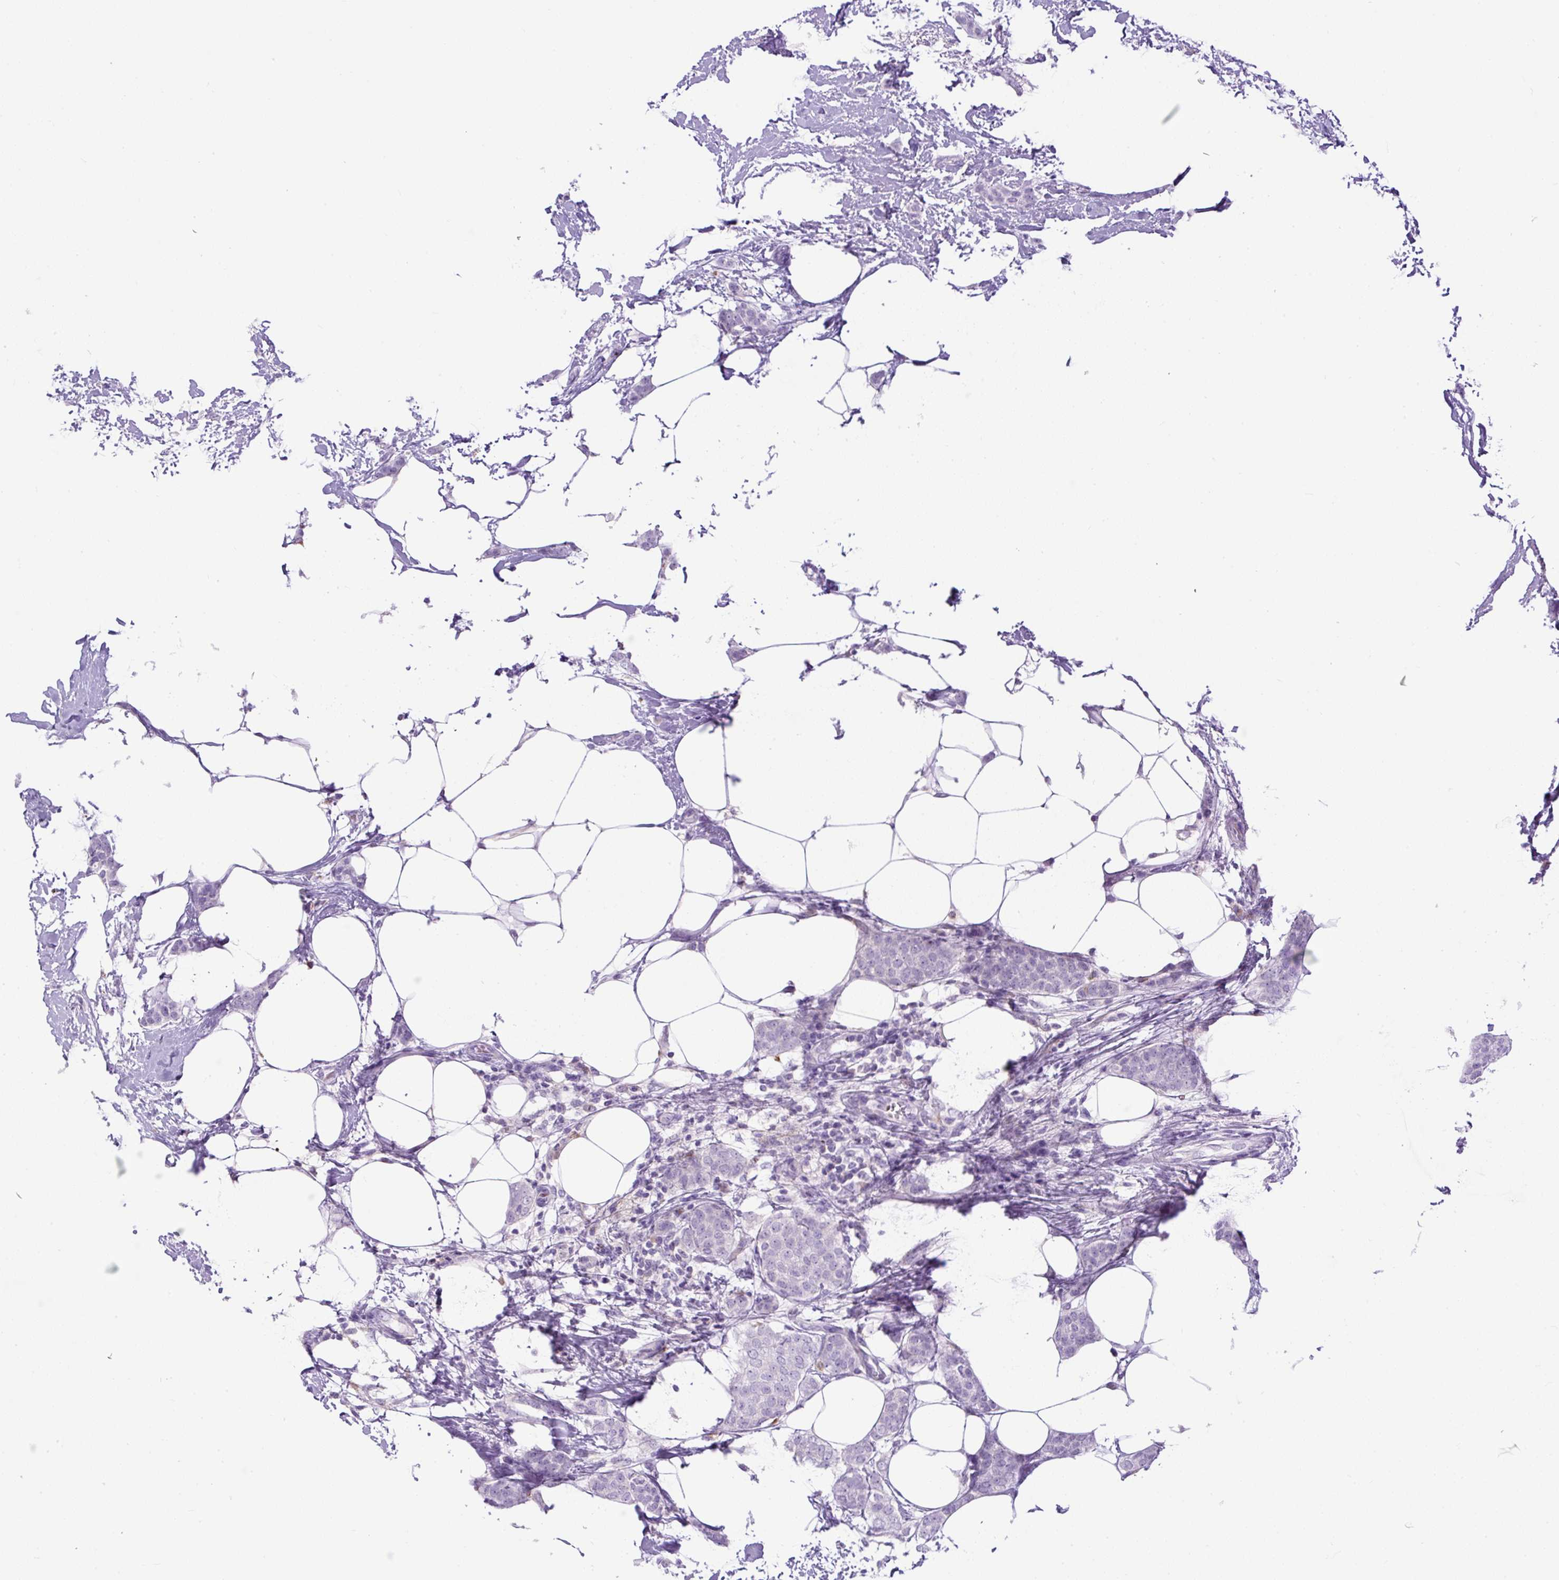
{"staining": {"intensity": "negative", "quantity": "none", "location": "none"}, "tissue": "breast cancer", "cell_type": "Tumor cells", "image_type": "cancer", "snomed": [{"axis": "morphology", "description": "Duct carcinoma"}, {"axis": "topography", "description": "Breast"}], "caption": "This histopathology image is of breast cancer stained with immunohistochemistry (IHC) to label a protein in brown with the nuclei are counter-stained blue. There is no staining in tumor cells.", "gene": "SPTBN5", "patient": {"sex": "female", "age": 72}}